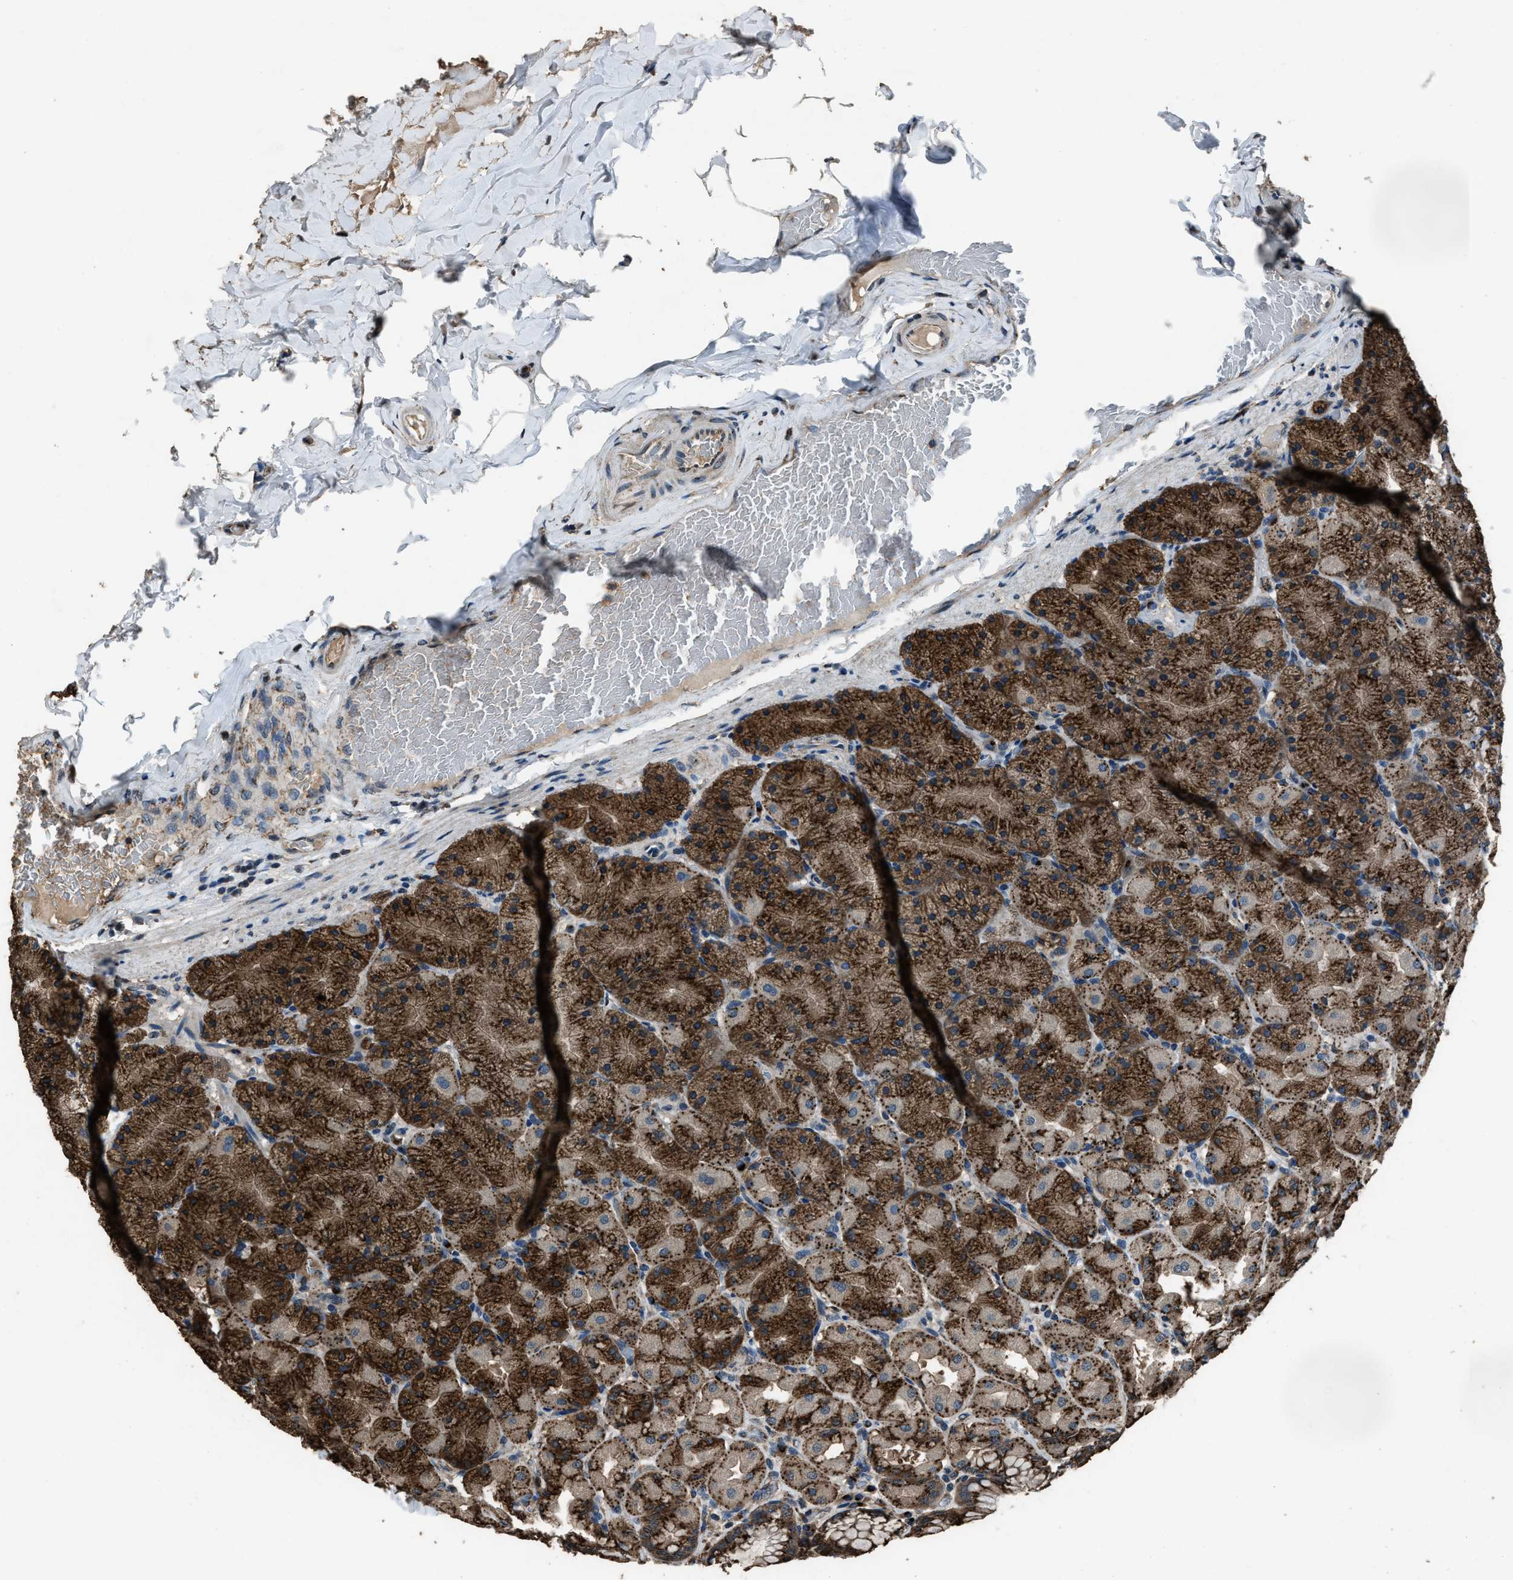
{"staining": {"intensity": "strong", "quantity": ">75%", "location": "cytoplasmic/membranous"}, "tissue": "stomach", "cell_type": "Glandular cells", "image_type": "normal", "snomed": [{"axis": "morphology", "description": "Normal tissue, NOS"}, {"axis": "topography", "description": "Stomach, upper"}], "caption": "Unremarkable stomach was stained to show a protein in brown. There is high levels of strong cytoplasmic/membranous positivity in about >75% of glandular cells. Nuclei are stained in blue.", "gene": "SLC38A10", "patient": {"sex": "female", "age": 56}}